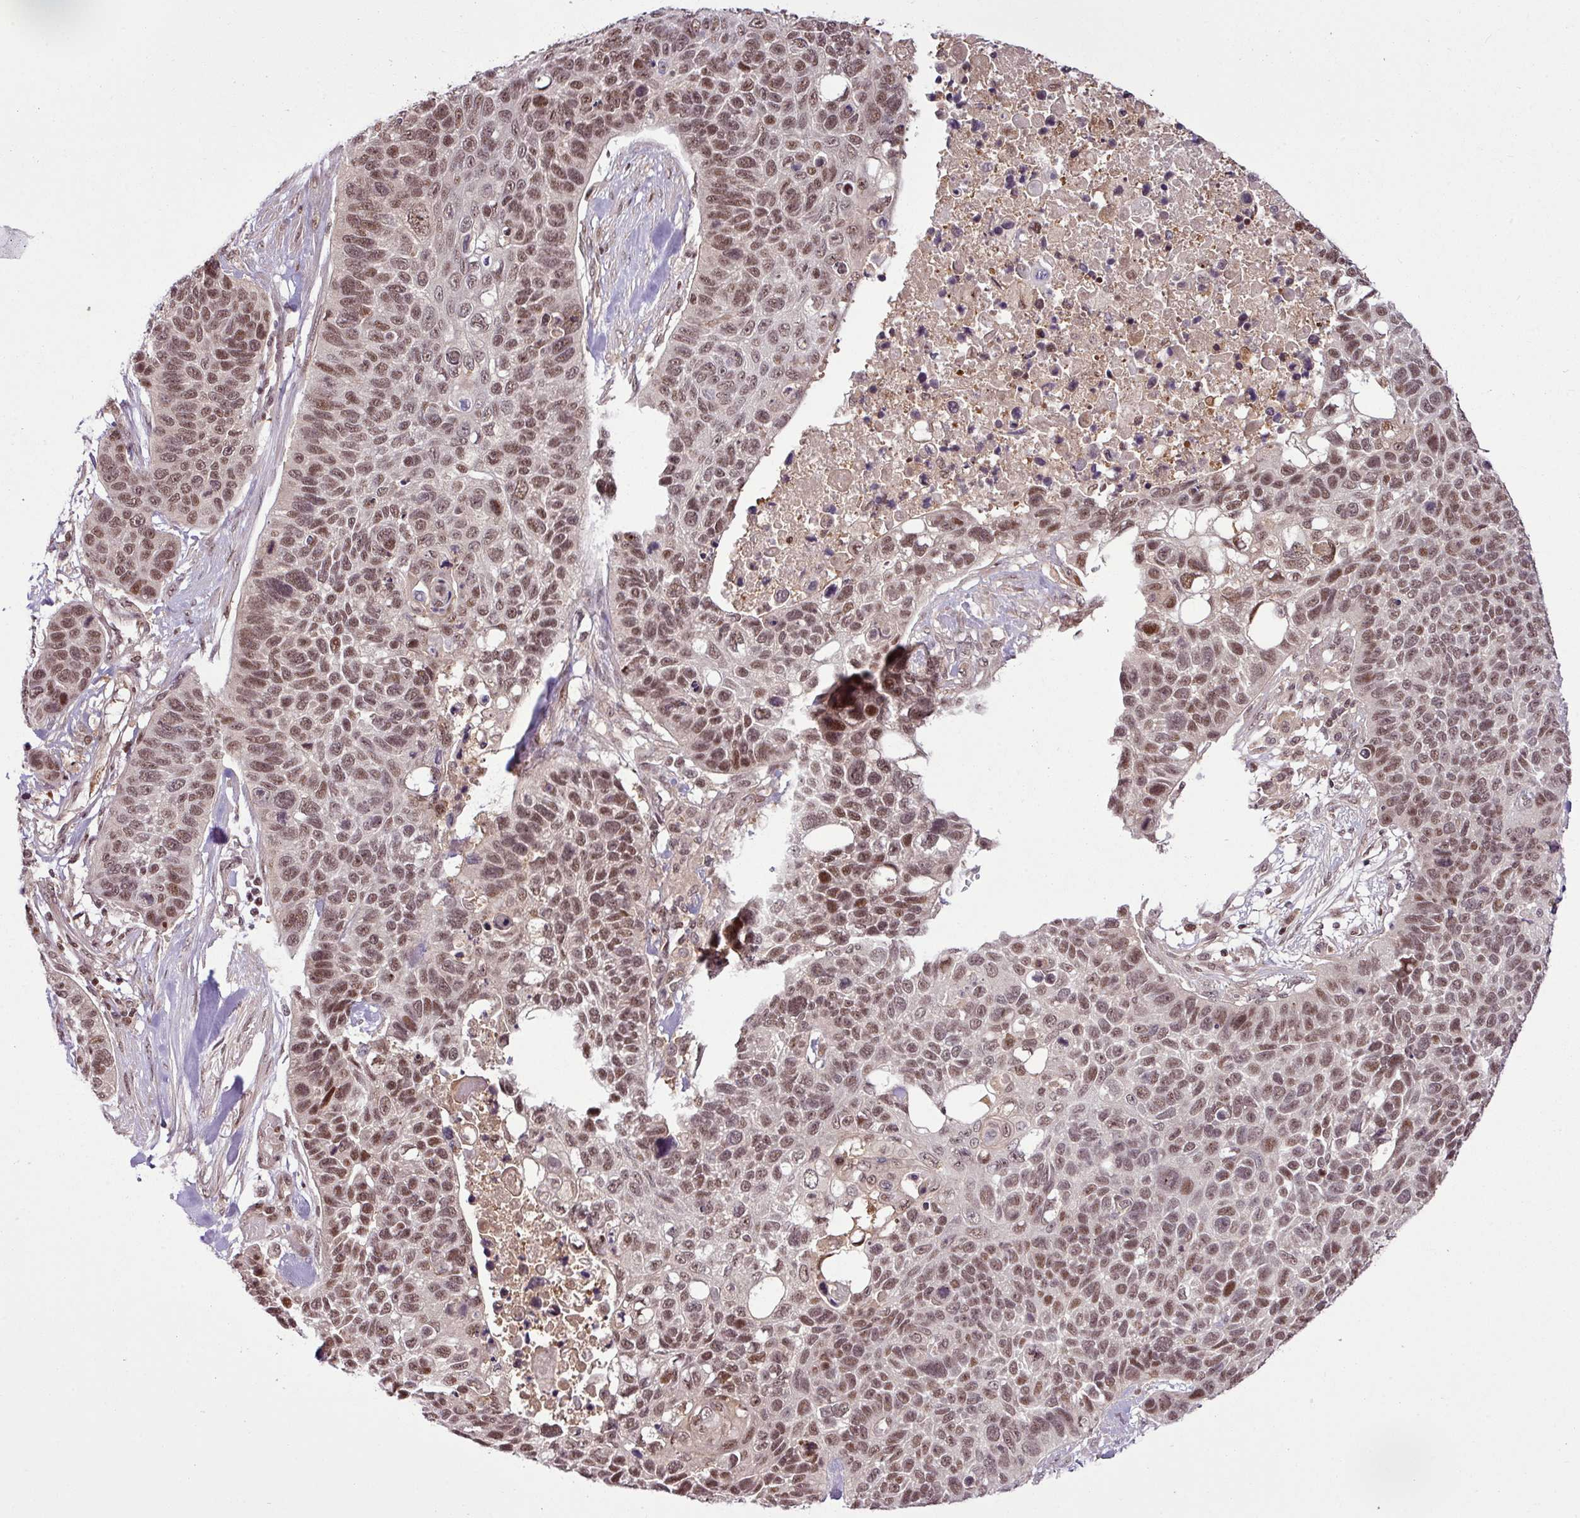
{"staining": {"intensity": "moderate", "quantity": ">75%", "location": "nuclear"}, "tissue": "lung cancer", "cell_type": "Tumor cells", "image_type": "cancer", "snomed": [{"axis": "morphology", "description": "Squamous cell carcinoma, NOS"}, {"axis": "topography", "description": "Lung"}], "caption": "High-magnification brightfield microscopy of lung cancer stained with DAB (3,3'-diaminobenzidine) (brown) and counterstained with hematoxylin (blue). tumor cells exhibit moderate nuclear staining is seen in approximately>75% of cells.", "gene": "ITPKC", "patient": {"sex": "male", "age": 62}}